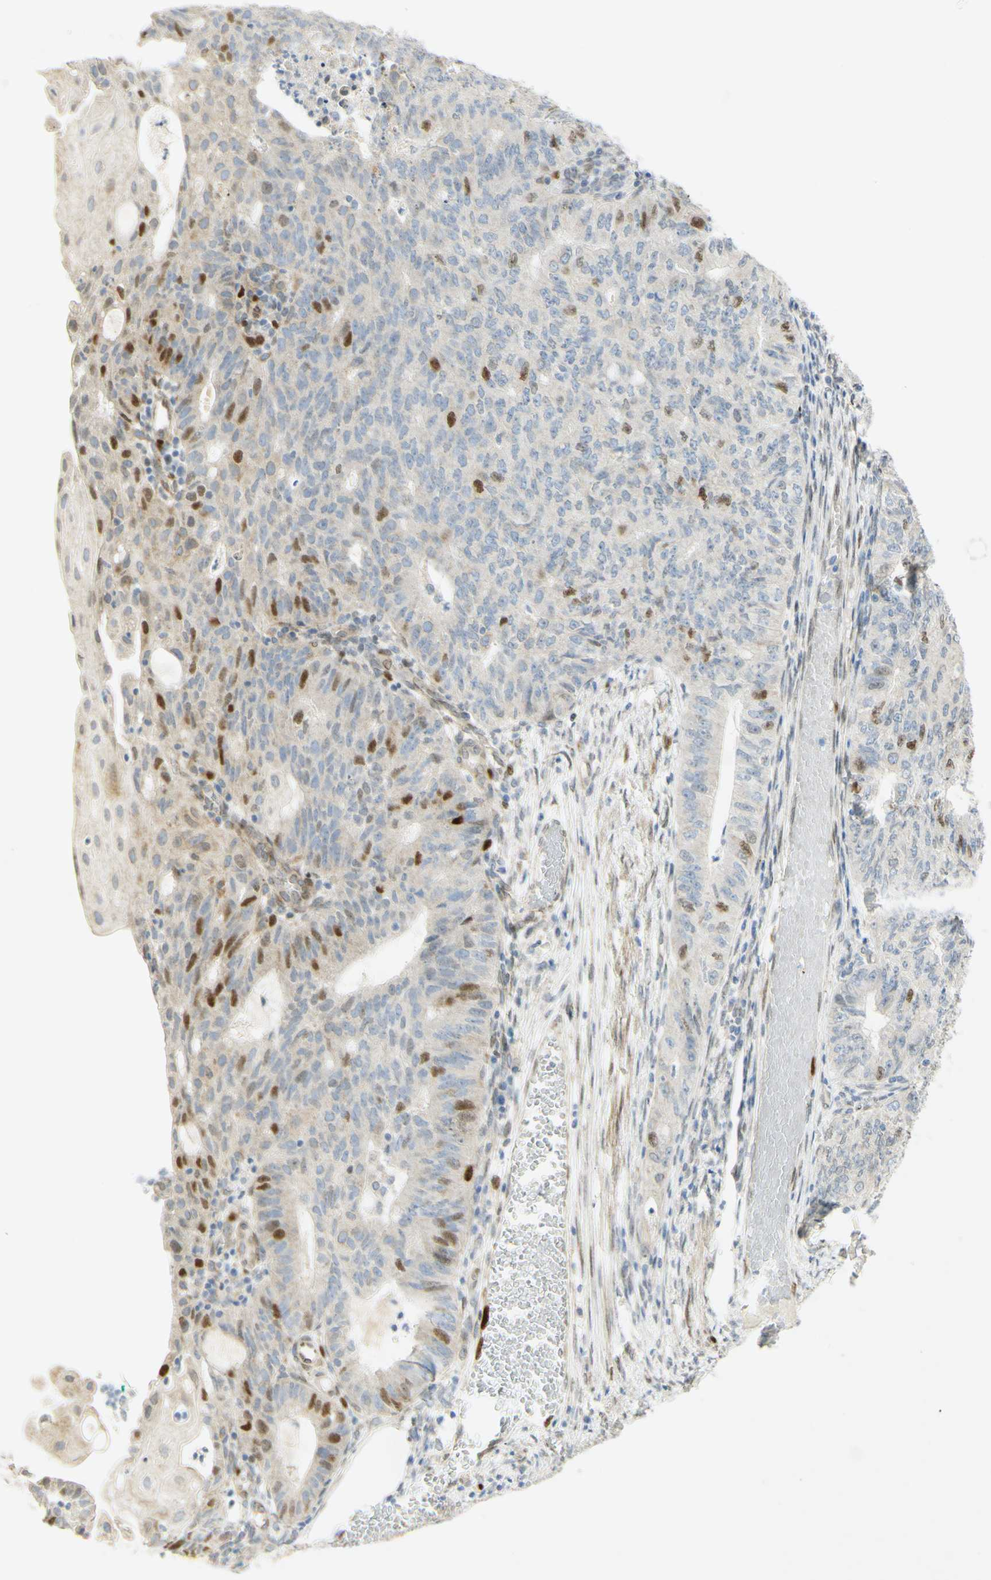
{"staining": {"intensity": "strong", "quantity": "<25%", "location": "nuclear"}, "tissue": "endometrial cancer", "cell_type": "Tumor cells", "image_type": "cancer", "snomed": [{"axis": "morphology", "description": "Adenocarcinoma, NOS"}, {"axis": "topography", "description": "Endometrium"}], "caption": "Immunohistochemical staining of human adenocarcinoma (endometrial) reveals strong nuclear protein staining in approximately <25% of tumor cells. Using DAB (brown) and hematoxylin (blue) stains, captured at high magnification using brightfield microscopy.", "gene": "E2F1", "patient": {"sex": "female", "age": 32}}